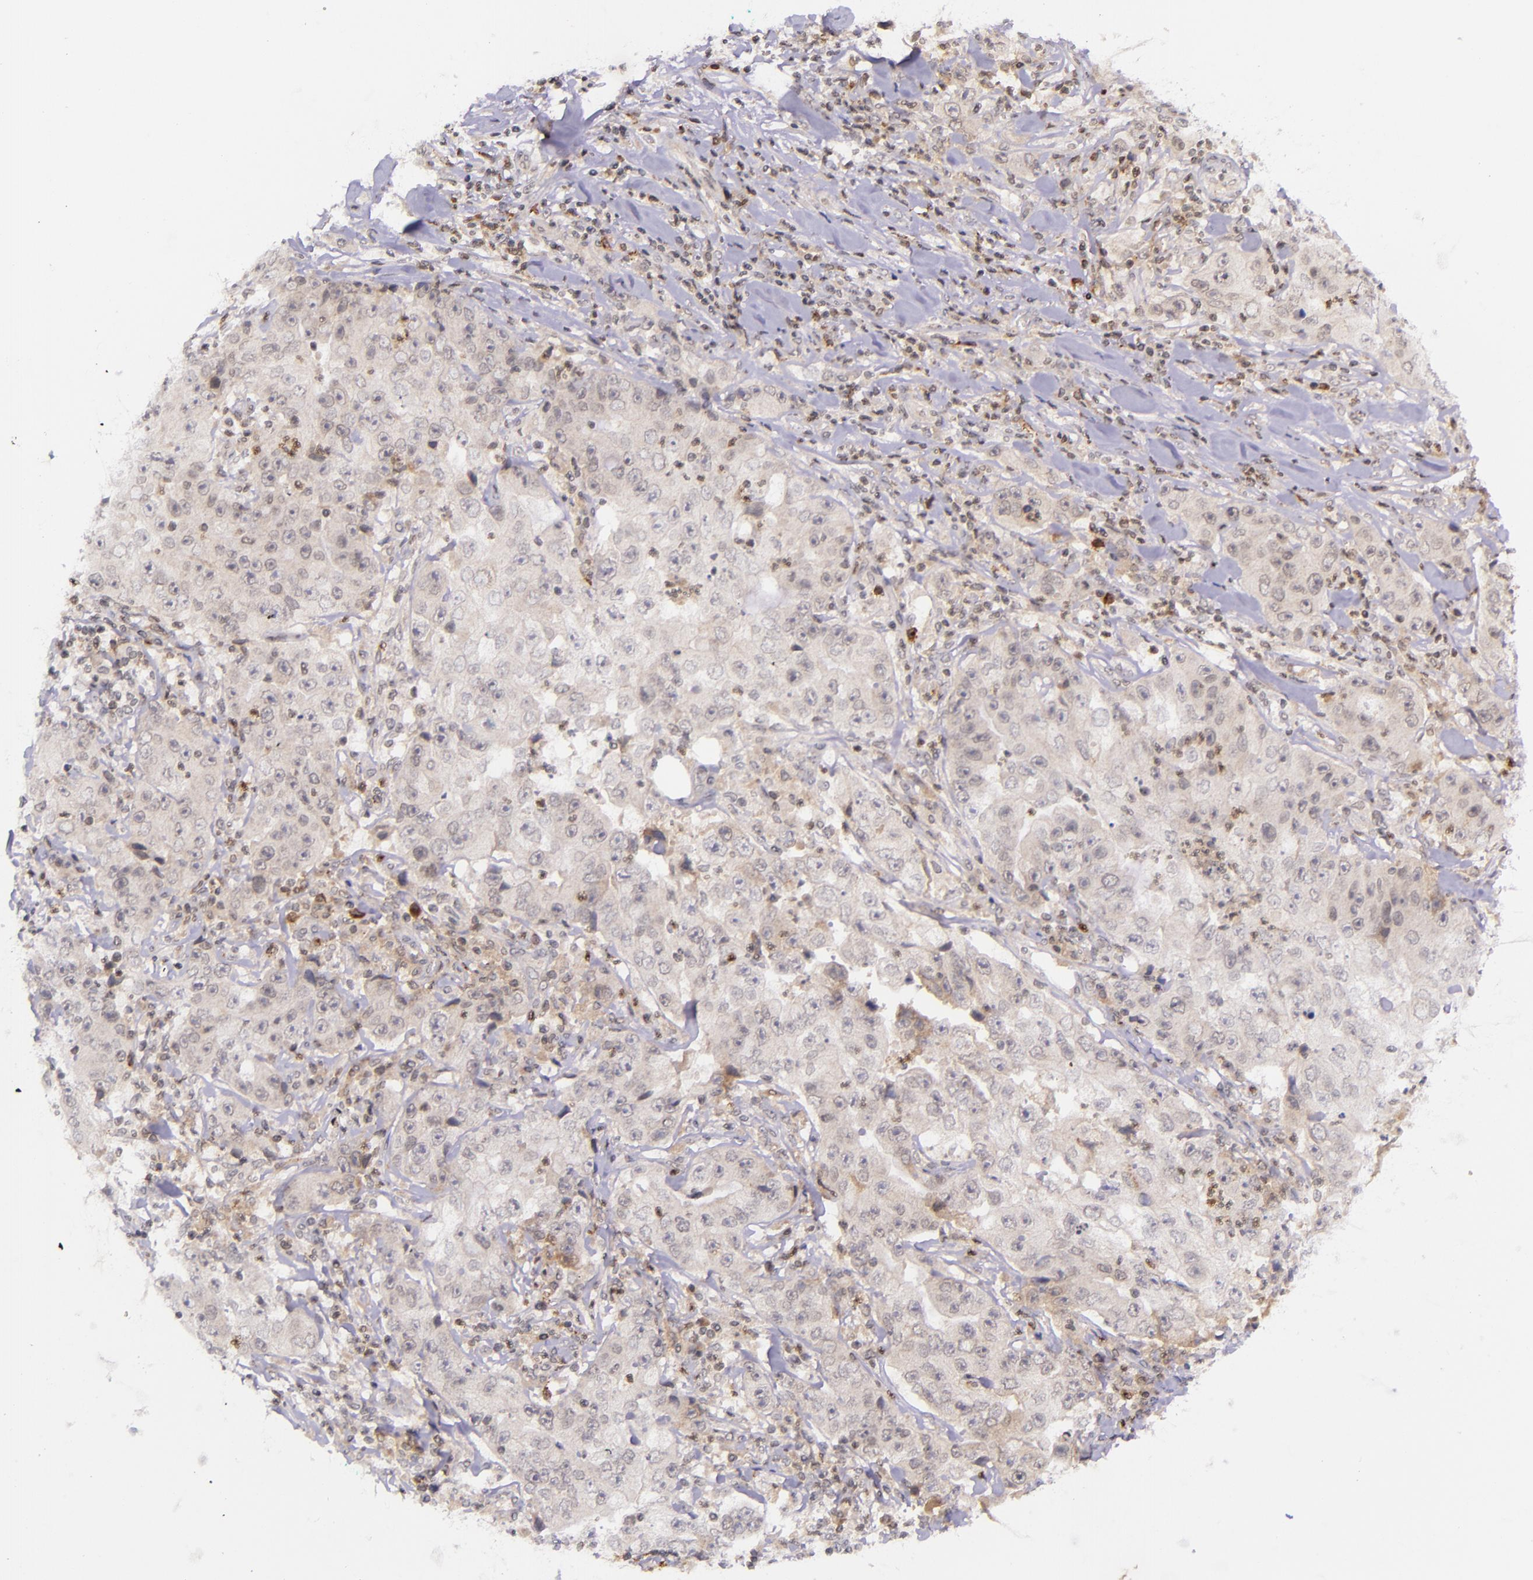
{"staining": {"intensity": "negative", "quantity": "none", "location": "none"}, "tissue": "lung cancer", "cell_type": "Tumor cells", "image_type": "cancer", "snomed": [{"axis": "morphology", "description": "Squamous cell carcinoma, NOS"}, {"axis": "topography", "description": "Lung"}], "caption": "Immunohistochemistry (IHC) micrograph of neoplastic tissue: human squamous cell carcinoma (lung) stained with DAB demonstrates no significant protein staining in tumor cells.", "gene": "SELL", "patient": {"sex": "male", "age": 64}}